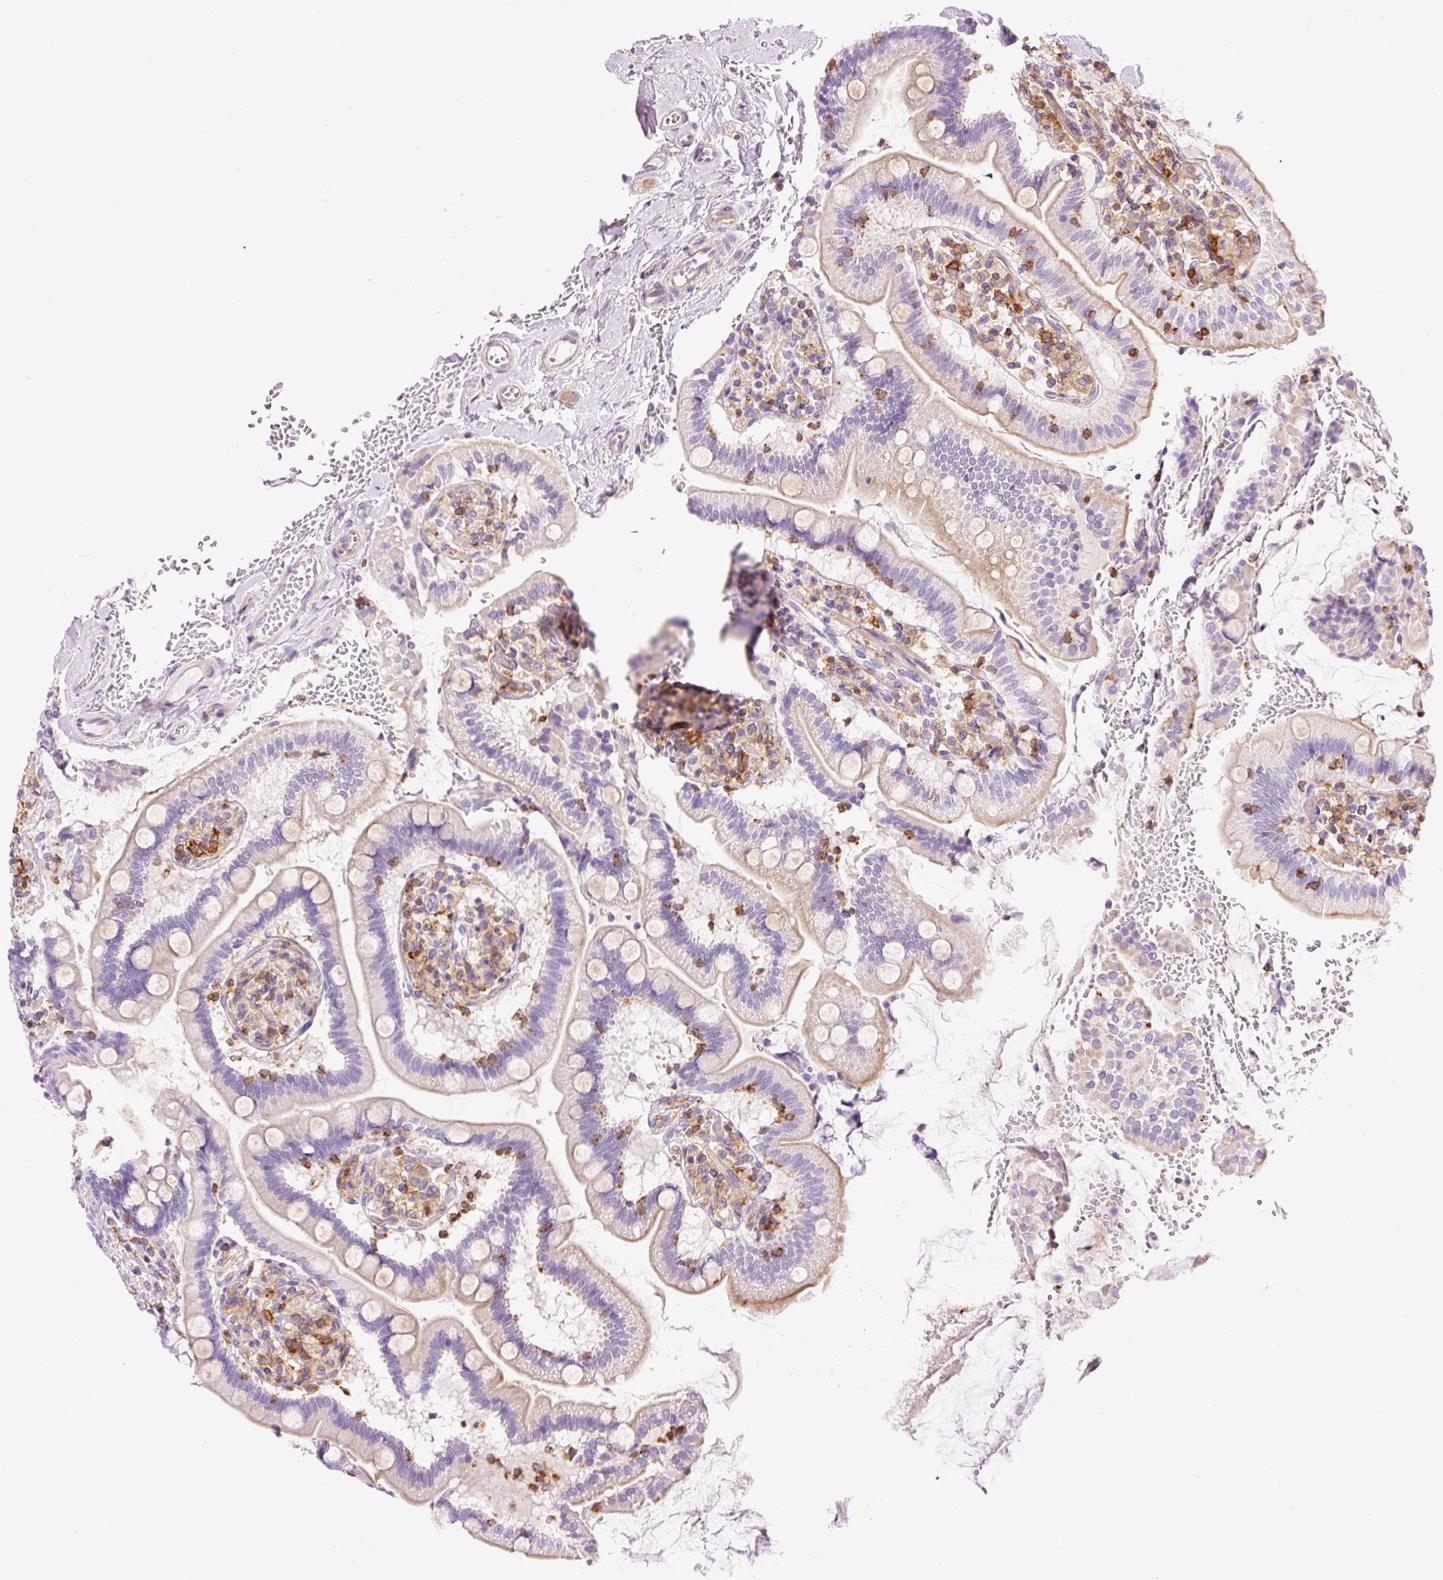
{"staining": {"intensity": "weak", "quantity": "<25%", "location": "cytoplasmic/membranous"}, "tissue": "small intestine", "cell_type": "Glandular cells", "image_type": "normal", "snomed": [{"axis": "morphology", "description": "Normal tissue, NOS"}, {"axis": "topography", "description": "Small intestine"}], "caption": "This is a micrograph of immunohistochemistry (IHC) staining of benign small intestine, which shows no expression in glandular cells.", "gene": "DOK6", "patient": {"sex": "female", "age": 64}}